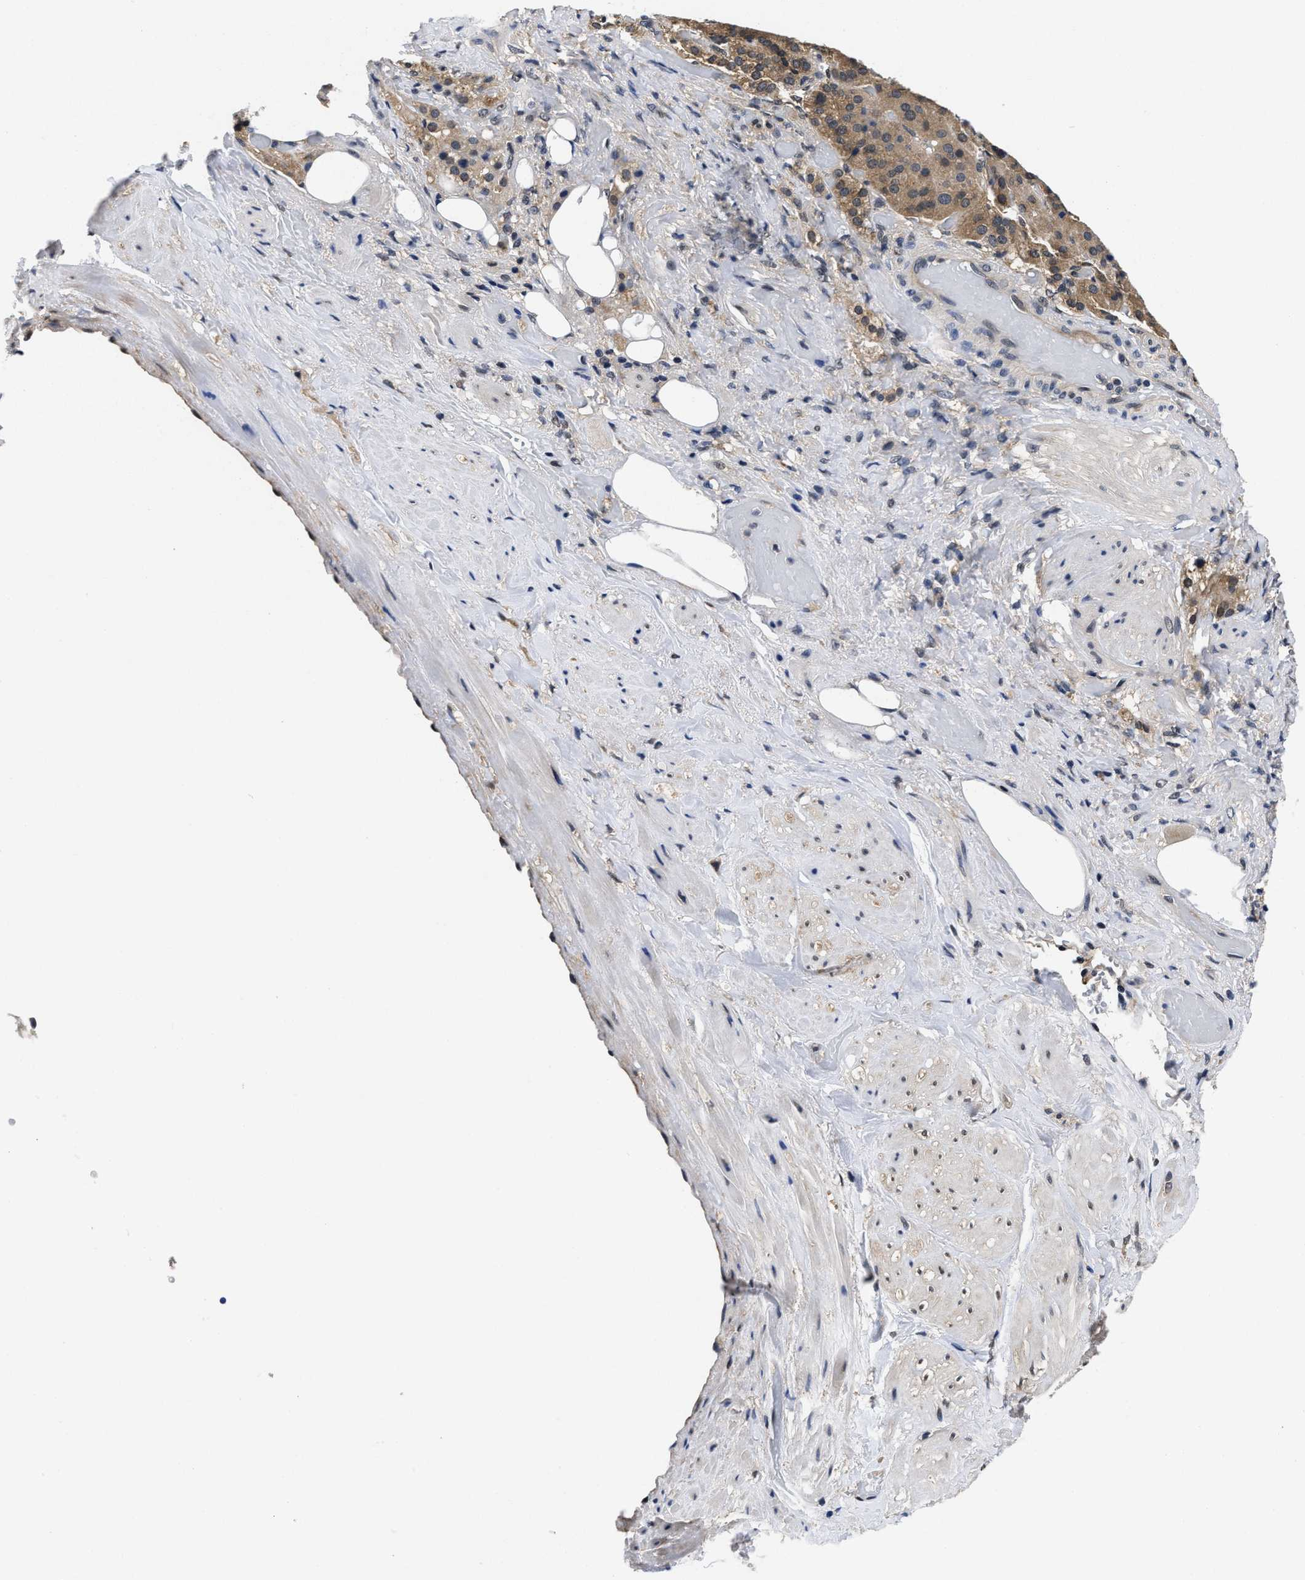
{"staining": {"intensity": "moderate", "quantity": ">75%", "location": "cytoplasmic/membranous,nuclear"}, "tissue": "adrenal gland", "cell_type": "Glandular cells", "image_type": "normal", "snomed": [{"axis": "morphology", "description": "Normal tissue, NOS"}, {"axis": "topography", "description": "Adrenal gland"}], "caption": "Immunohistochemical staining of benign adrenal gland demonstrates moderate cytoplasmic/membranous,nuclear protein expression in approximately >75% of glandular cells. The staining was performed using DAB (3,3'-diaminobenzidine) to visualize the protein expression in brown, while the nuclei were stained in blue with hematoxylin (Magnification: 20x).", "gene": "MCOLN2", "patient": {"sex": "female", "age": 59}}